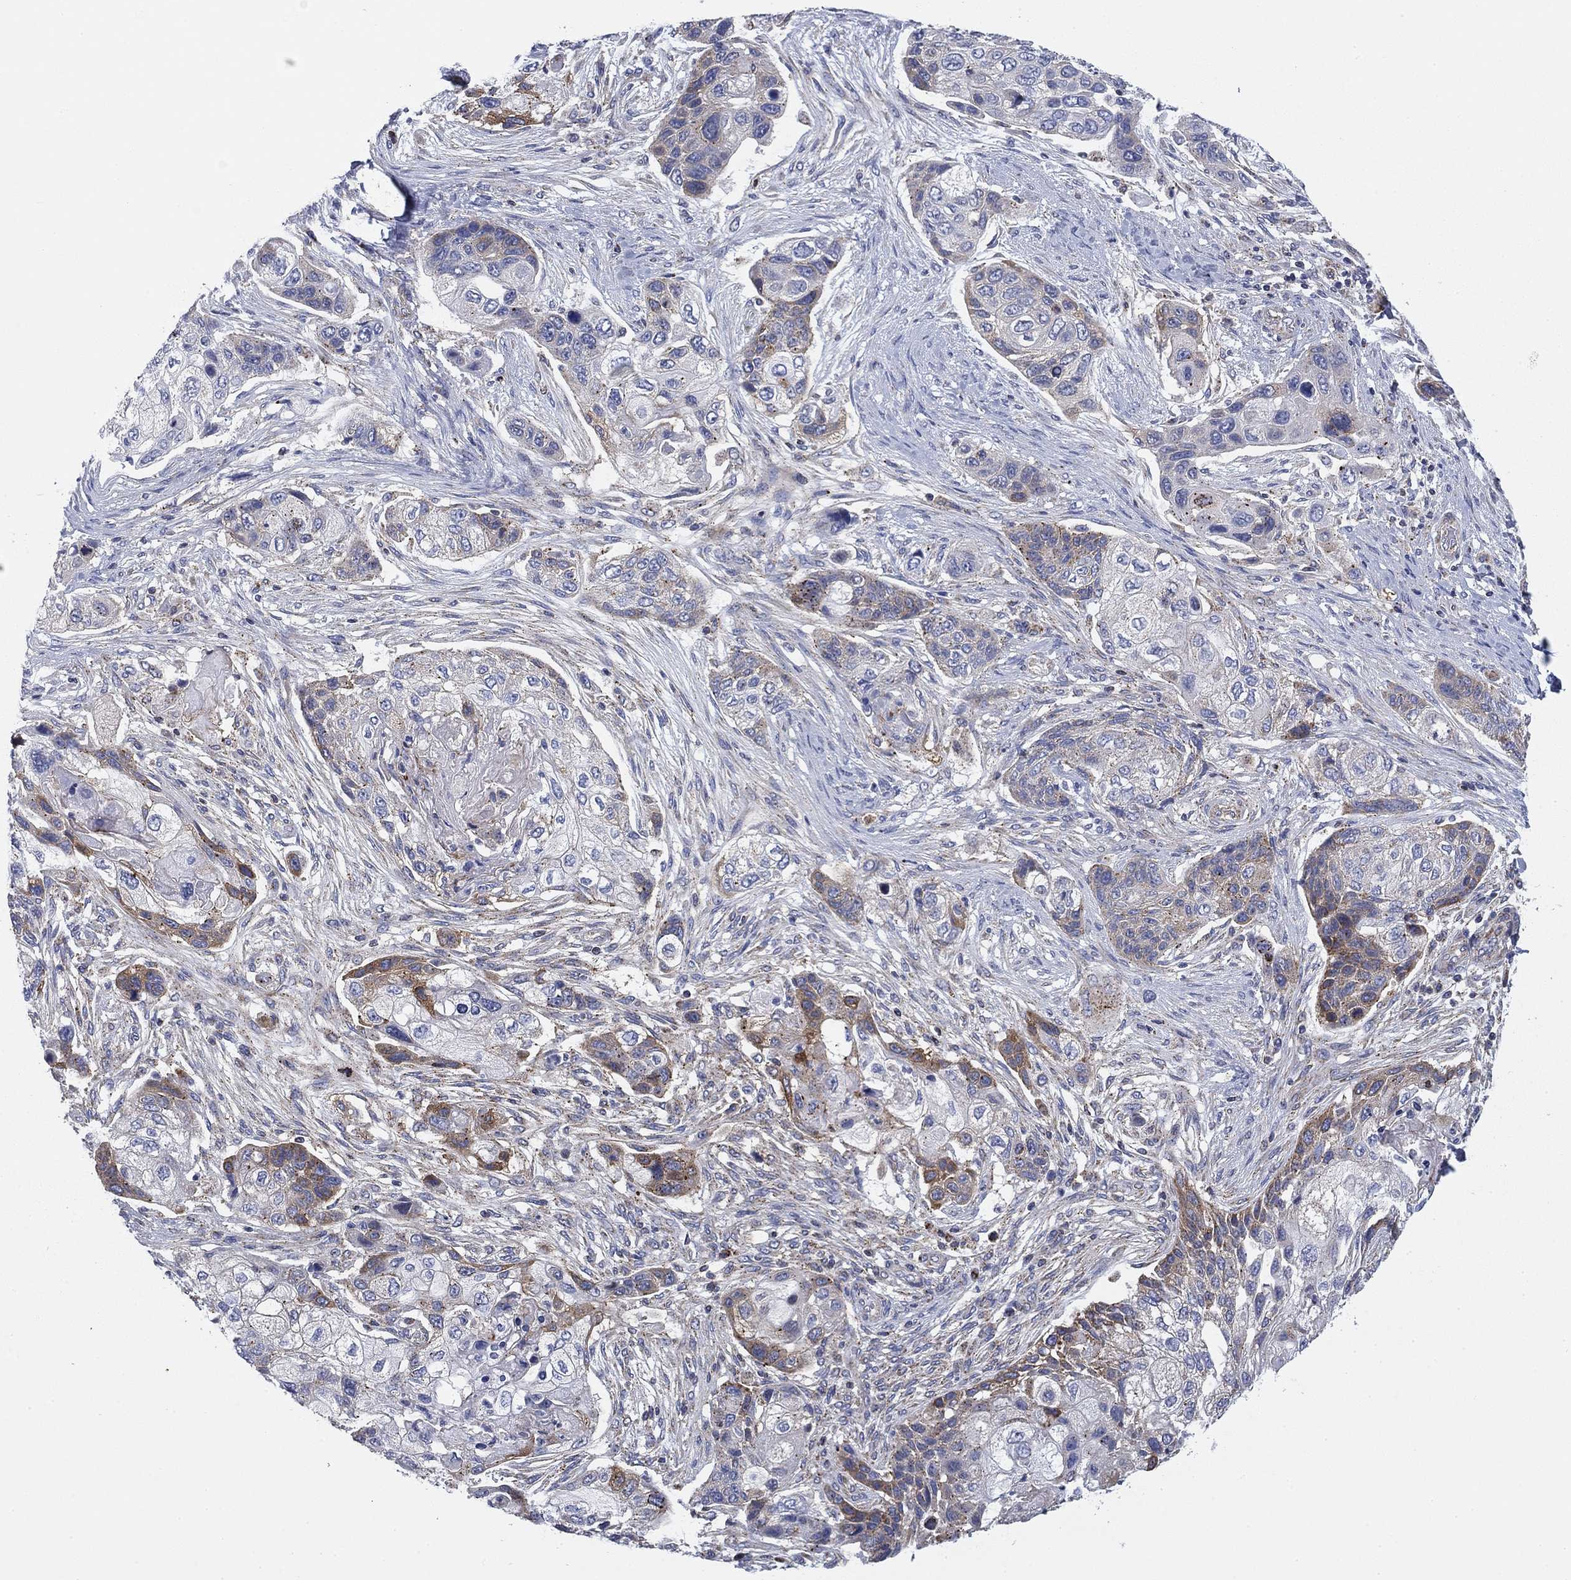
{"staining": {"intensity": "moderate", "quantity": "<25%", "location": "cytoplasmic/membranous"}, "tissue": "lung cancer", "cell_type": "Tumor cells", "image_type": "cancer", "snomed": [{"axis": "morphology", "description": "Squamous cell carcinoma, NOS"}, {"axis": "topography", "description": "Lung"}], "caption": "DAB (3,3'-diaminobenzidine) immunohistochemical staining of human lung cancer shows moderate cytoplasmic/membranous protein expression in about <25% of tumor cells.", "gene": "NACAD", "patient": {"sex": "male", "age": 69}}